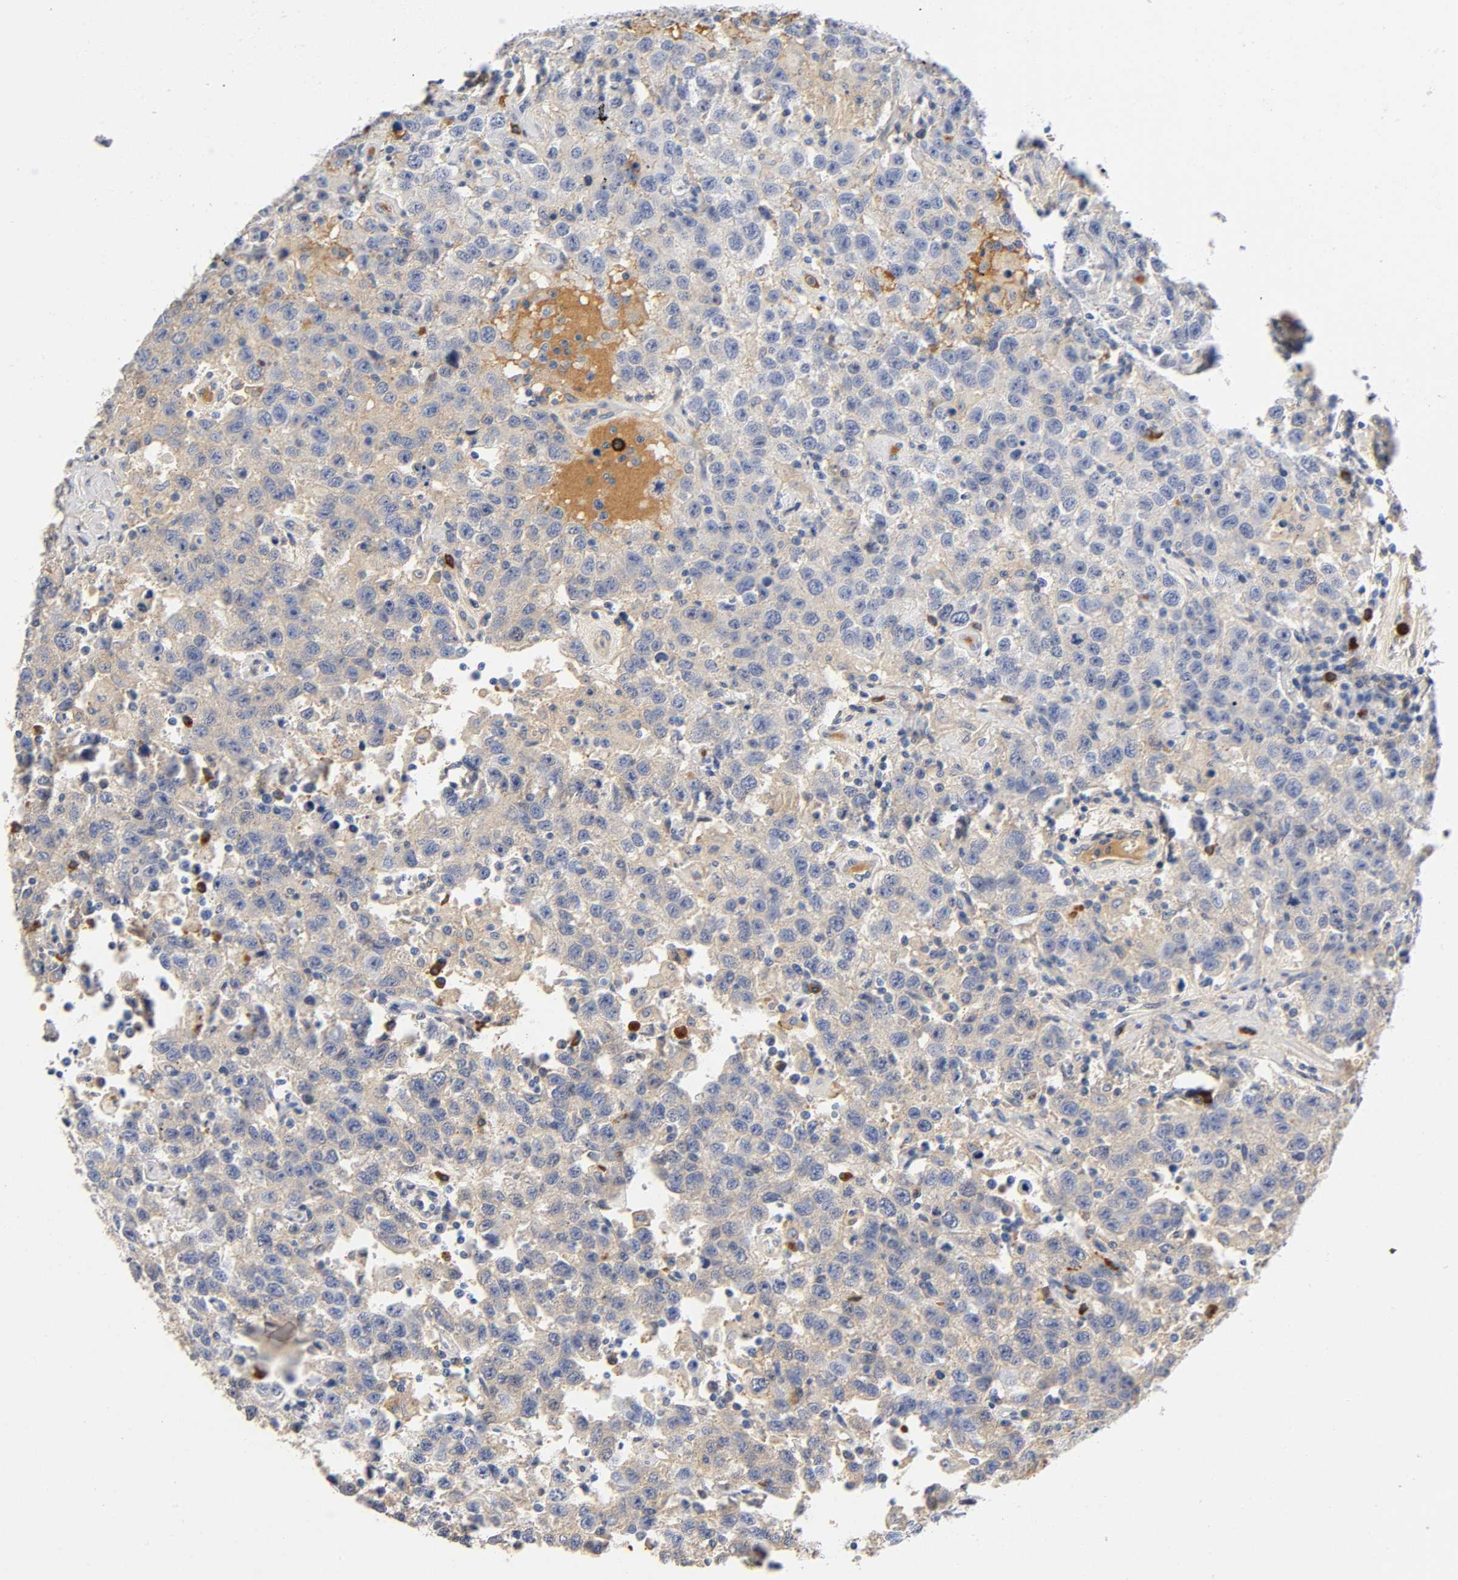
{"staining": {"intensity": "weak", "quantity": "25%-75%", "location": "cytoplasmic/membranous"}, "tissue": "testis cancer", "cell_type": "Tumor cells", "image_type": "cancer", "snomed": [{"axis": "morphology", "description": "Seminoma, NOS"}, {"axis": "topography", "description": "Testis"}], "caption": "Weak cytoplasmic/membranous expression is identified in about 25%-75% of tumor cells in testis cancer (seminoma).", "gene": "TNC", "patient": {"sex": "male", "age": 41}}